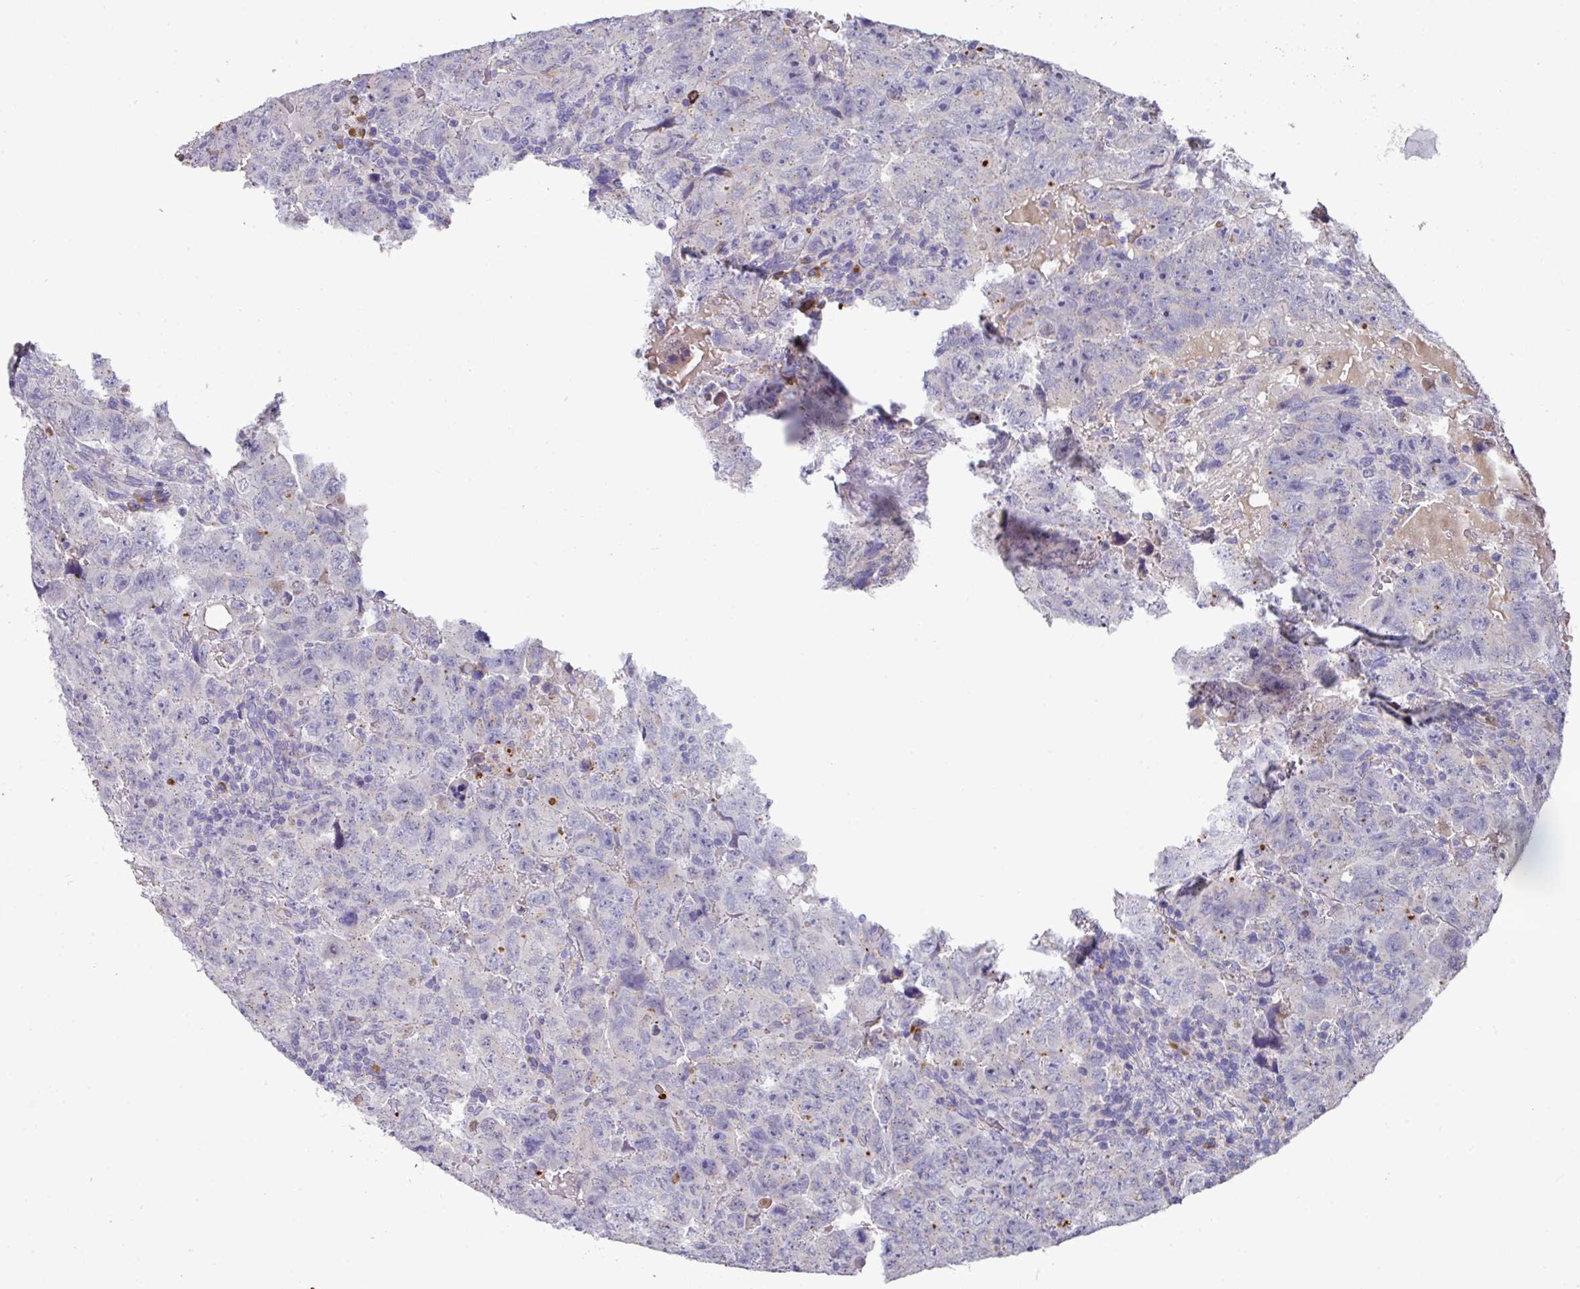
{"staining": {"intensity": "negative", "quantity": "none", "location": "none"}, "tissue": "testis cancer", "cell_type": "Tumor cells", "image_type": "cancer", "snomed": [{"axis": "morphology", "description": "Carcinoma, Embryonal, NOS"}, {"axis": "topography", "description": "Testis"}], "caption": "The histopathology image displays no significant positivity in tumor cells of embryonal carcinoma (testis). (DAB (3,3'-diaminobenzidine) IHC, high magnification).", "gene": "IL4R", "patient": {"sex": "male", "age": 24}}